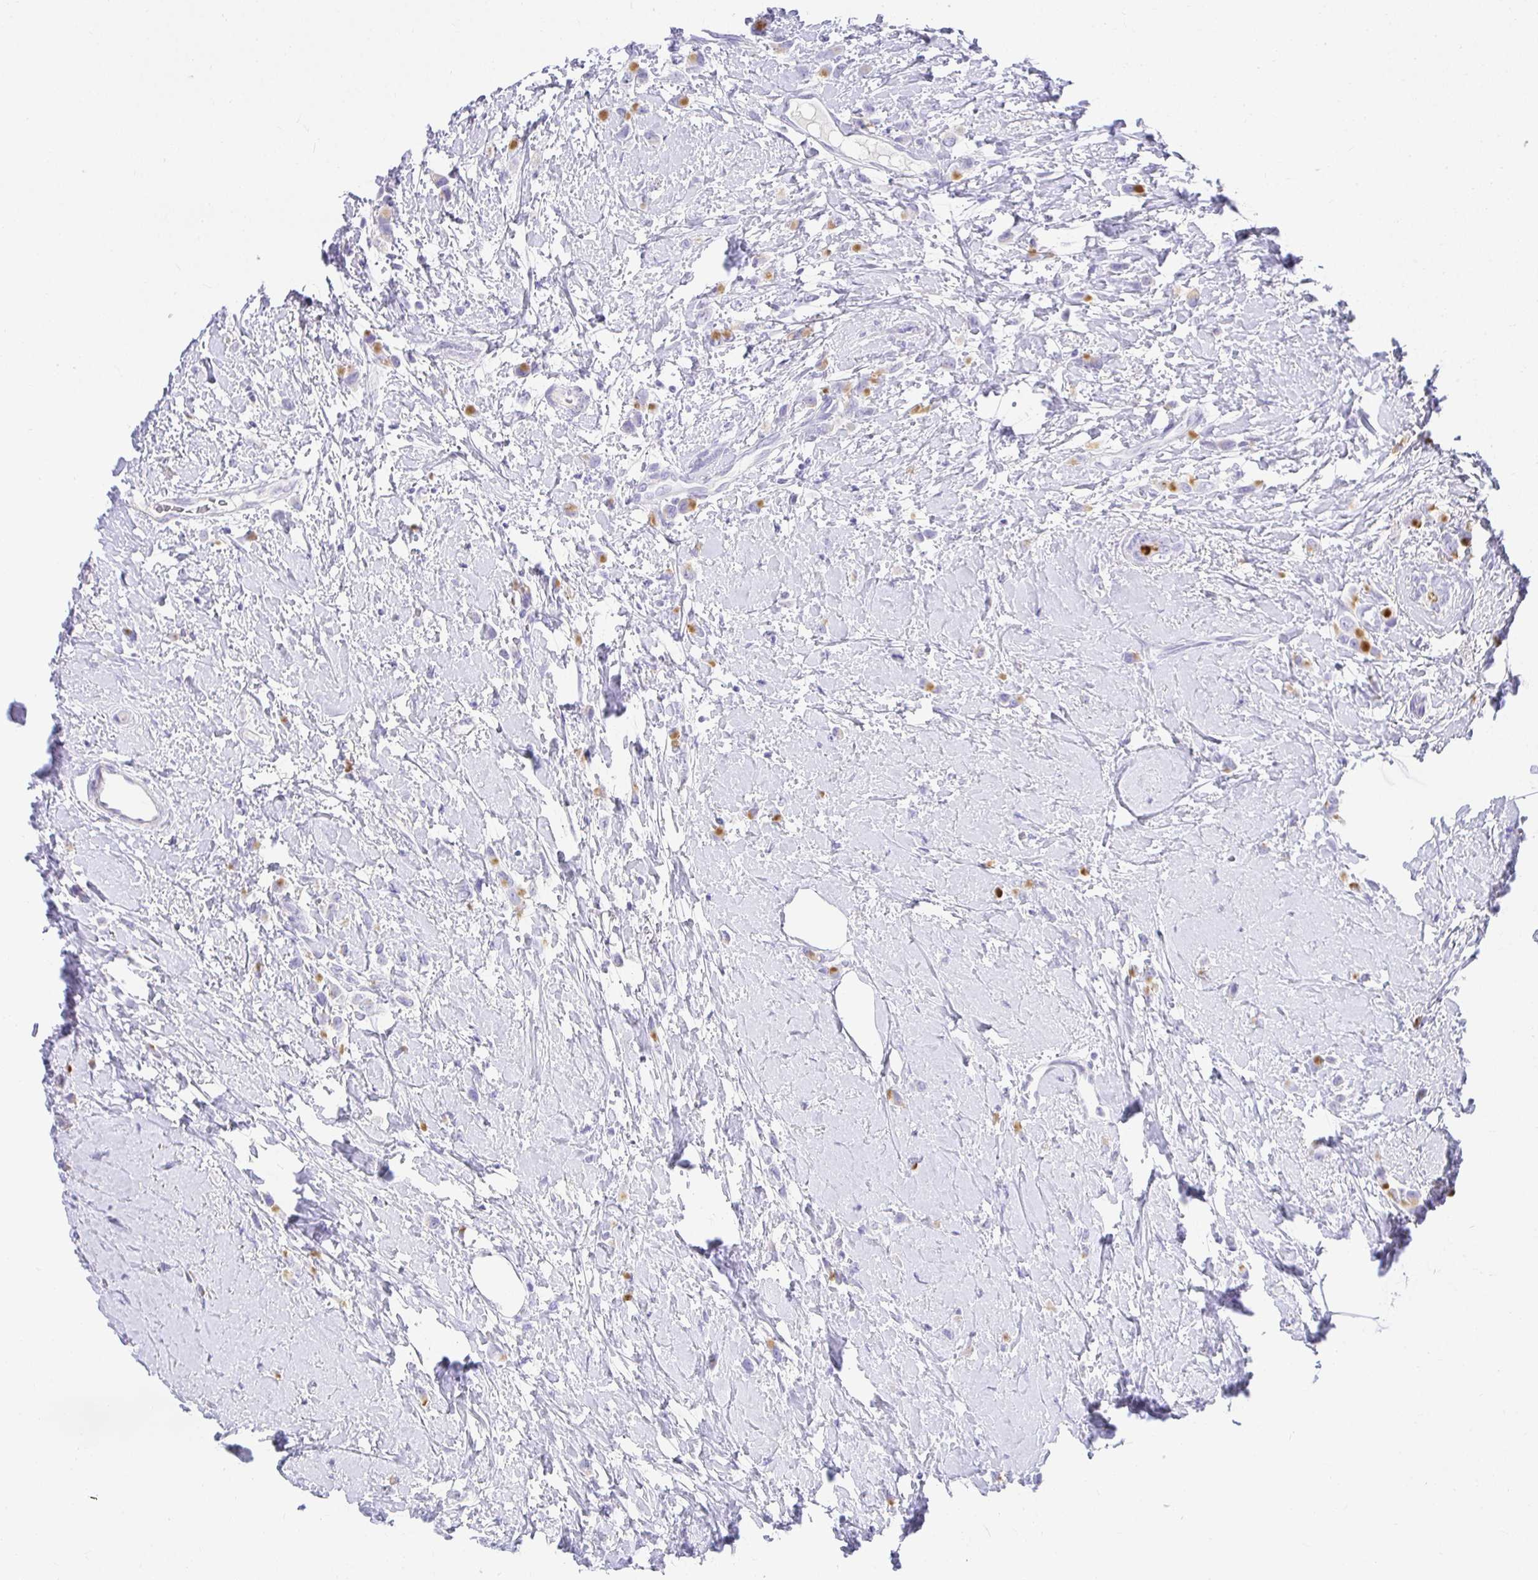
{"staining": {"intensity": "negative", "quantity": "none", "location": "none"}, "tissue": "breast cancer", "cell_type": "Tumor cells", "image_type": "cancer", "snomed": [{"axis": "morphology", "description": "Lobular carcinoma"}, {"axis": "topography", "description": "Breast"}], "caption": "High magnification brightfield microscopy of breast cancer stained with DAB (3,3'-diaminobenzidine) (brown) and counterstained with hematoxylin (blue): tumor cells show no significant staining.", "gene": "CHAT", "patient": {"sex": "female", "age": 66}}